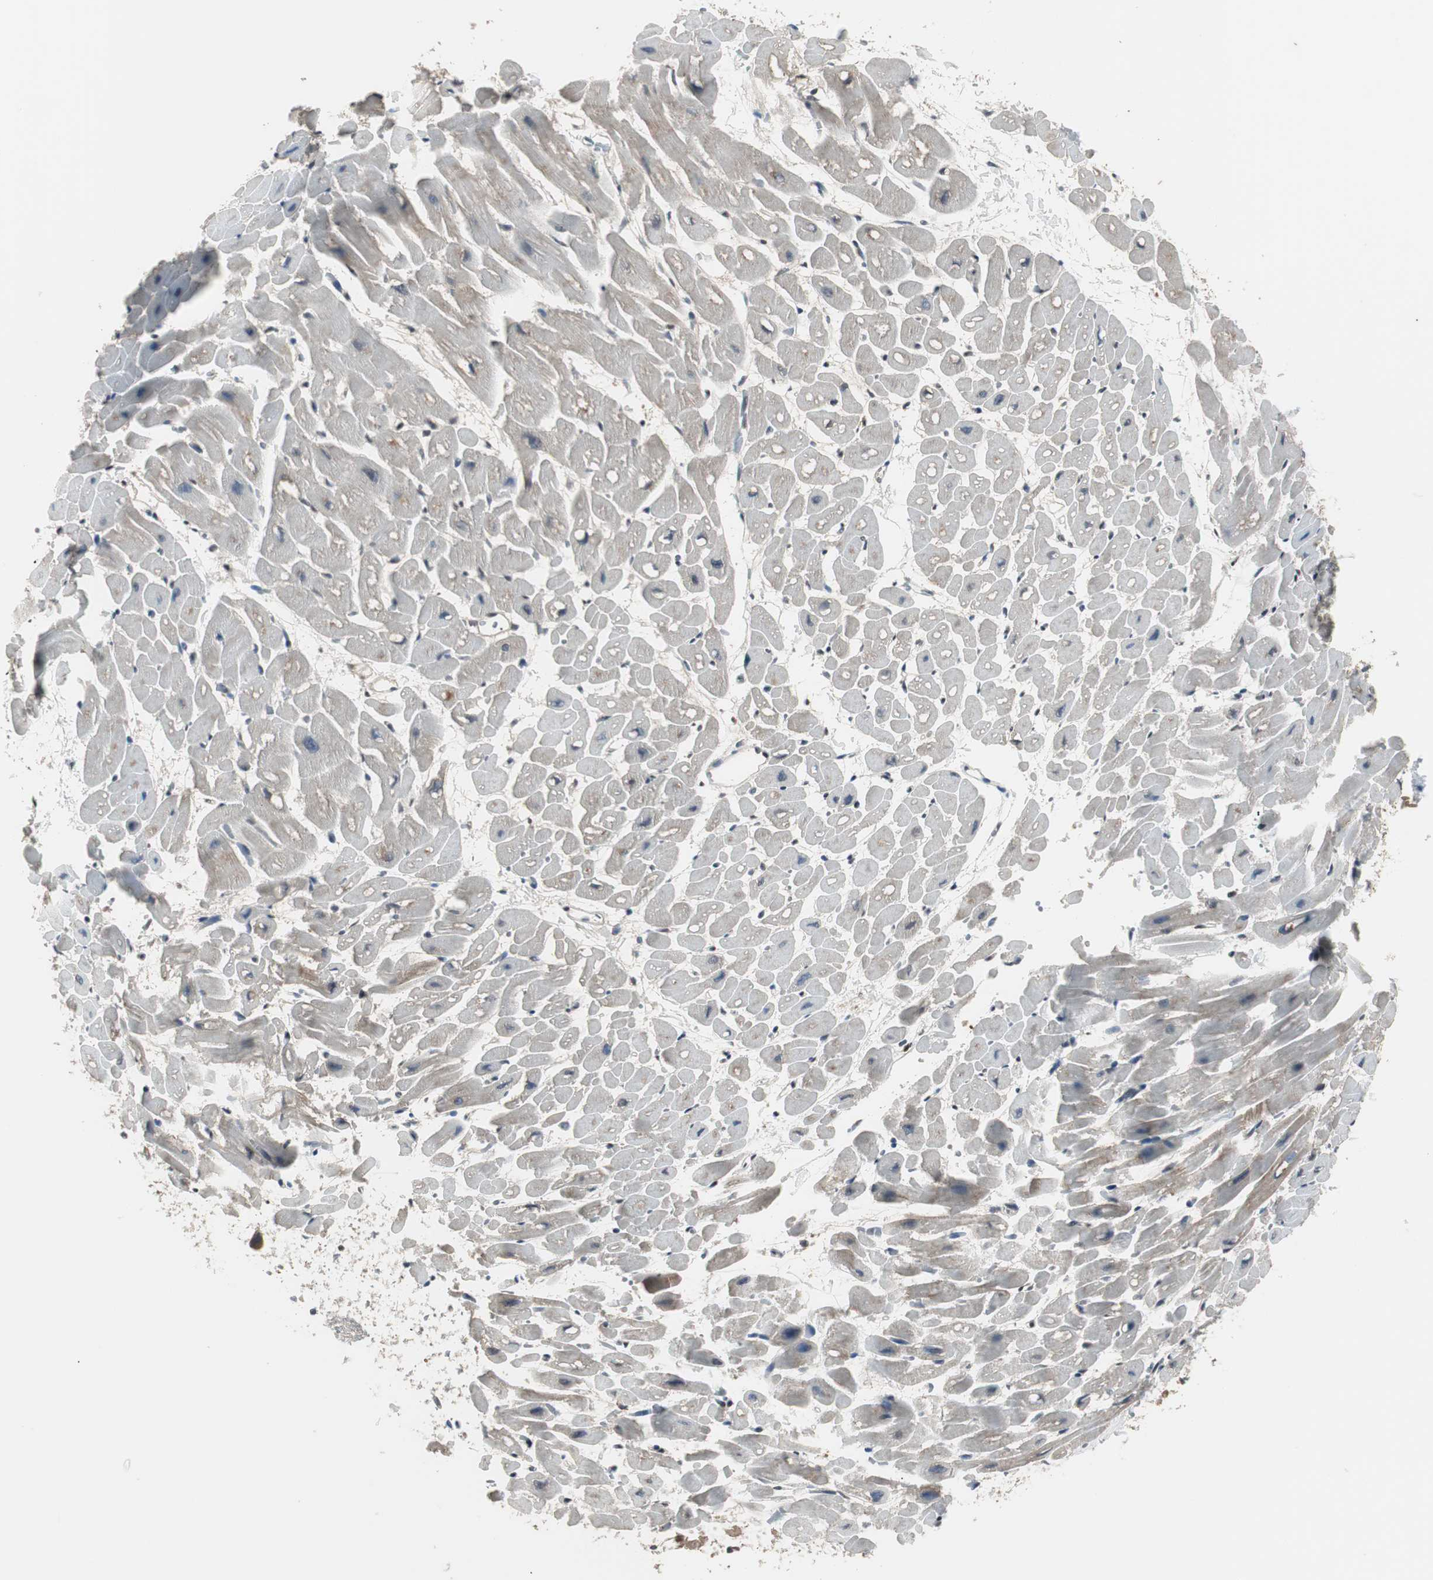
{"staining": {"intensity": "moderate", "quantity": "25%-75%", "location": "cytoplasmic/membranous"}, "tissue": "heart muscle", "cell_type": "Cardiomyocytes", "image_type": "normal", "snomed": [{"axis": "morphology", "description": "Normal tissue, NOS"}, {"axis": "topography", "description": "Heart"}], "caption": "Human heart muscle stained with a brown dye shows moderate cytoplasmic/membranous positive positivity in about 25%-75% of cardiomyocytes.", "gene": "SMAD1", "patient": {"sex": "male", "age": 45}}